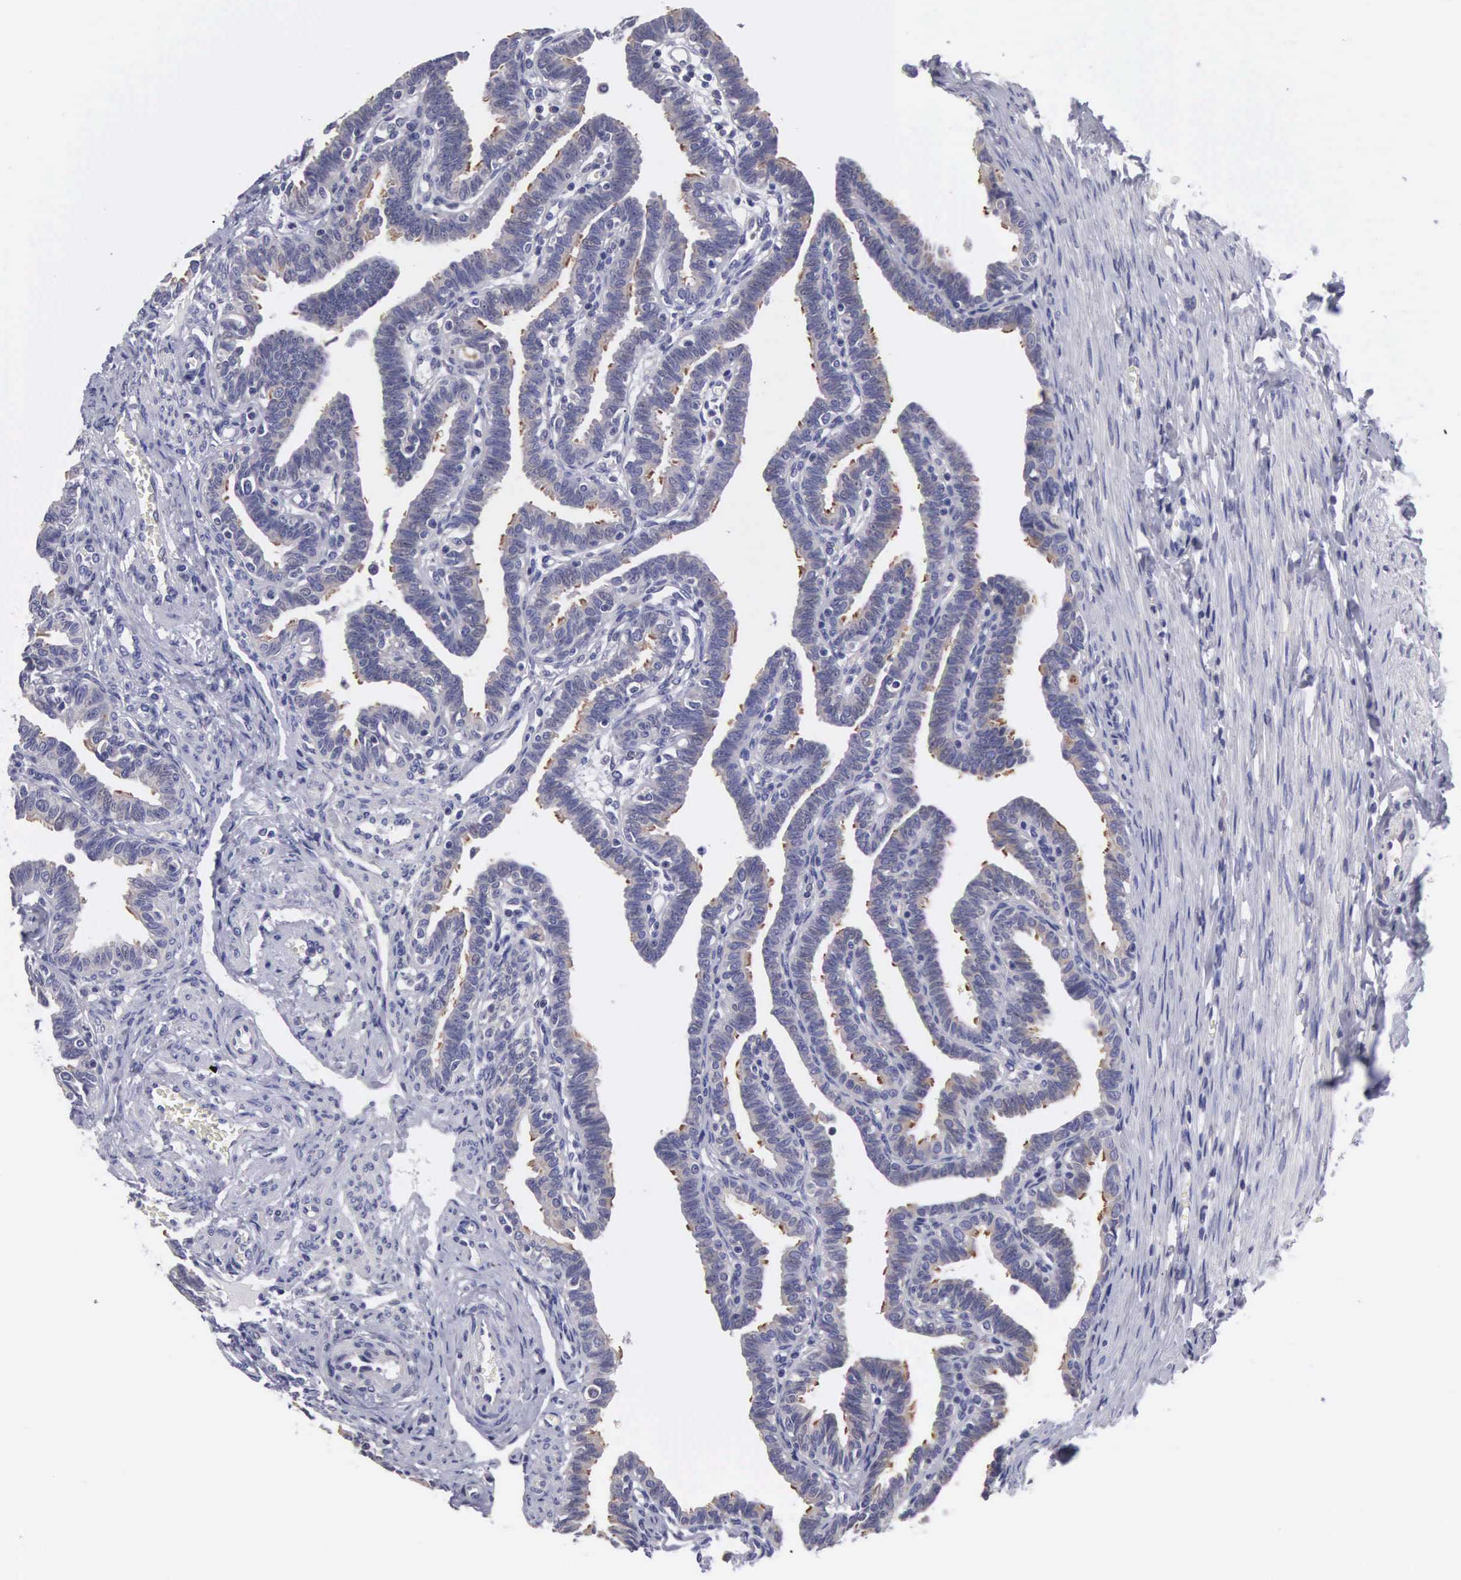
{"staining": {"intensity": "moderate", "quantity": "25%-75%", "location": "cytoplasmic/membranous"}, "tissue": "fallopian tube", "cell_type": "Glandular cells", "image_type": "normal", "snomed": [{"axis": "morphology", "description": "Normal tissue, NOS"}, {"axis": "topography", "description": "Fallopian tube"}], "caption": "Glandular cells demonstrate medium levels of moderate cytoplasmic/membranous expression in approximately 25%-75% of cells in unremarkable human fallopian tube. Immunohistochemistry (ihc) stains the protein in brown and the nuclei are stained blue.", "gene": "SLITRK4", "patient": {"sex": "female", "age": 41}}